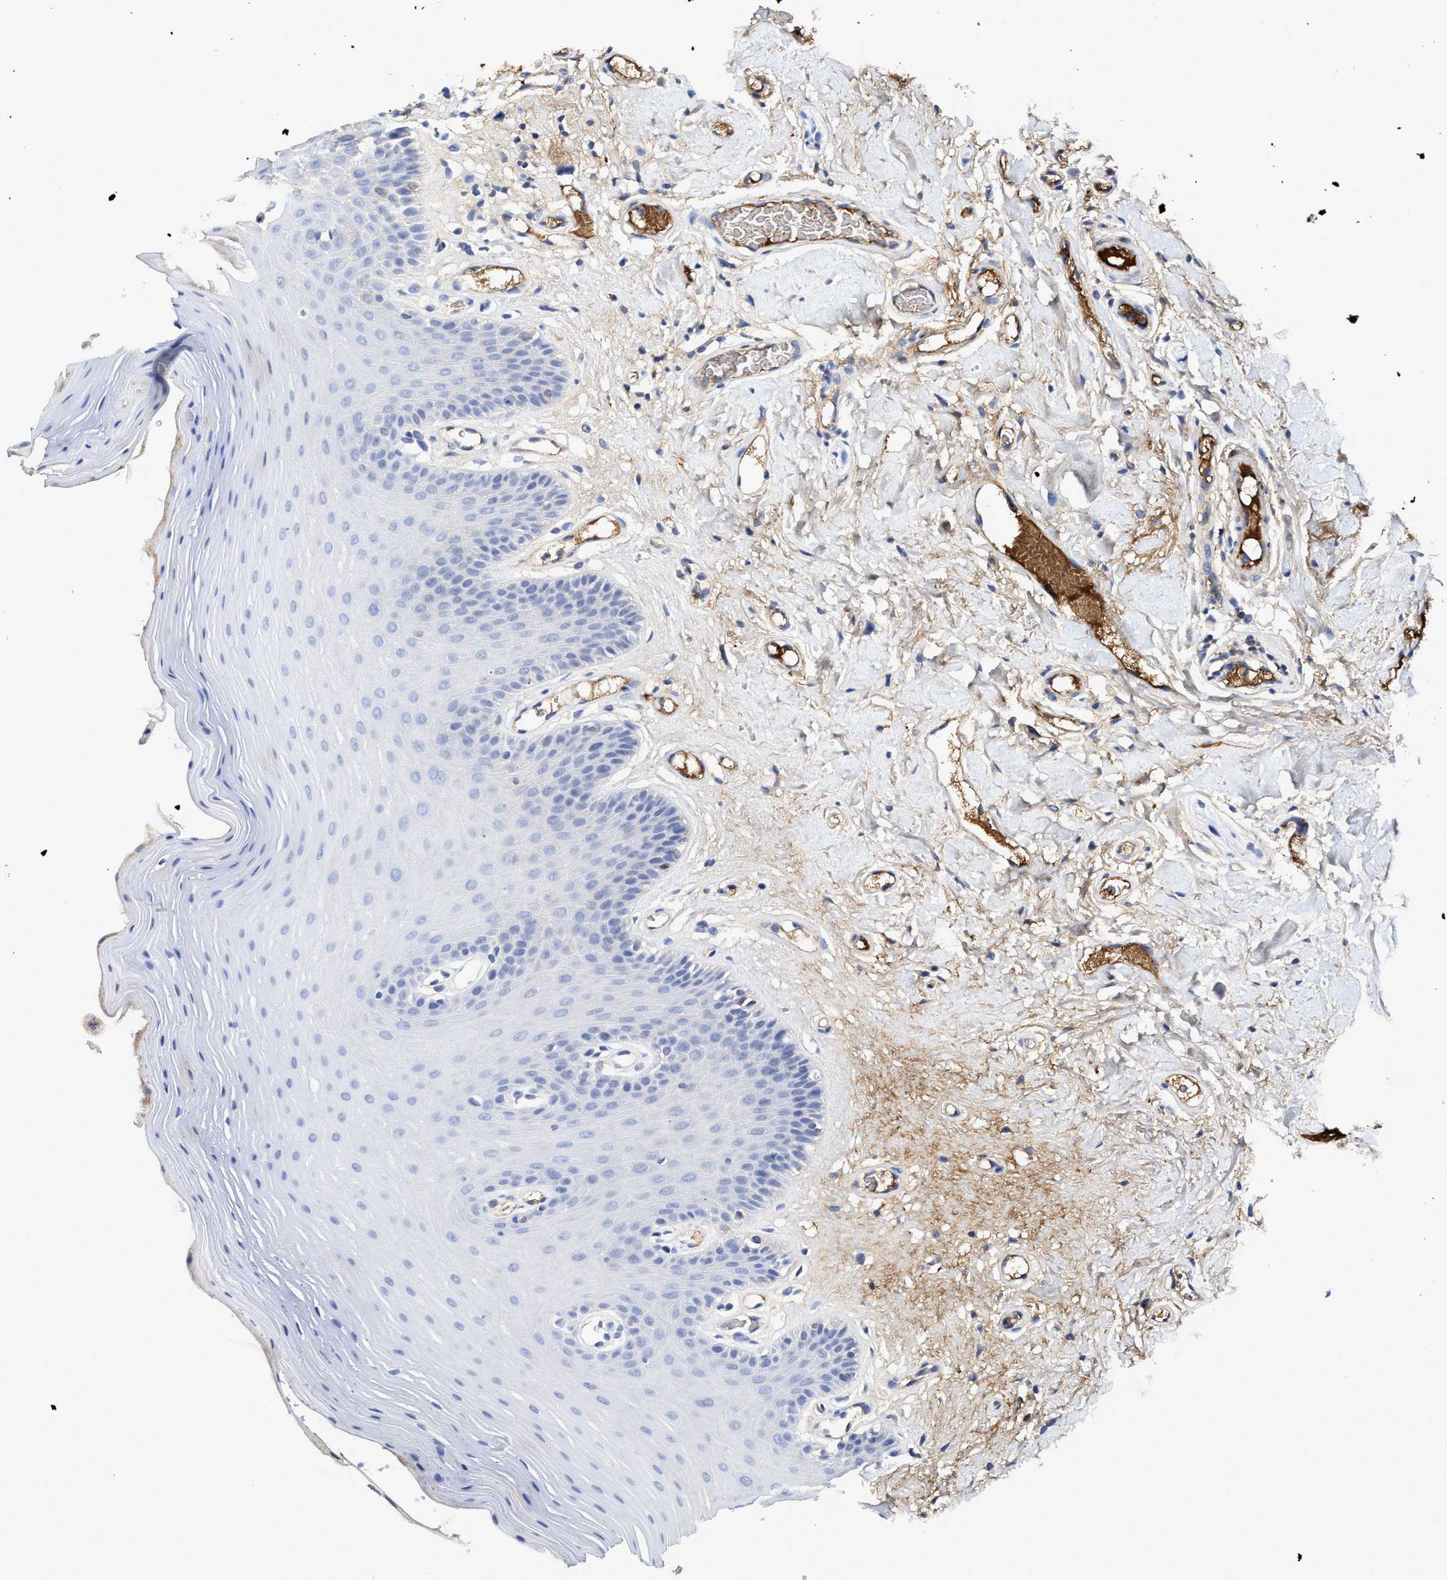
{"staining": {"intensity": "negative", "quantity": "none", "location": "none"}, "tissue": "oral mucosa", "cell_type": "Squamous epithelial cells", "image_type": "normal", "snomed": [{"axis": "morphology", "description": "Normal tissue, NOS"}, {"axis": "morphology", "description": "Squamous cell carcinoma, NOS"}, {"axis": "topography", "description": "Skeletal muscle"}, {"axis": "topography", "description": "Adipose tissue"}, {"axis": "topography", "description": "Vascular tissue"}, {"axis": "topography", "description": "Oral tissue"}, {"axis": "topography", "description": "Peripheral nerve tissue"}, {"axis": "topography", "description": "Head-Neck"}], "caption": "Human oral mucosa stained for a protein using immunohistochemistry (IHC) exhibits no staining in squamous epithelial cells.", "gene": "C2", "patient": {"sex": "male", "age": 71}}